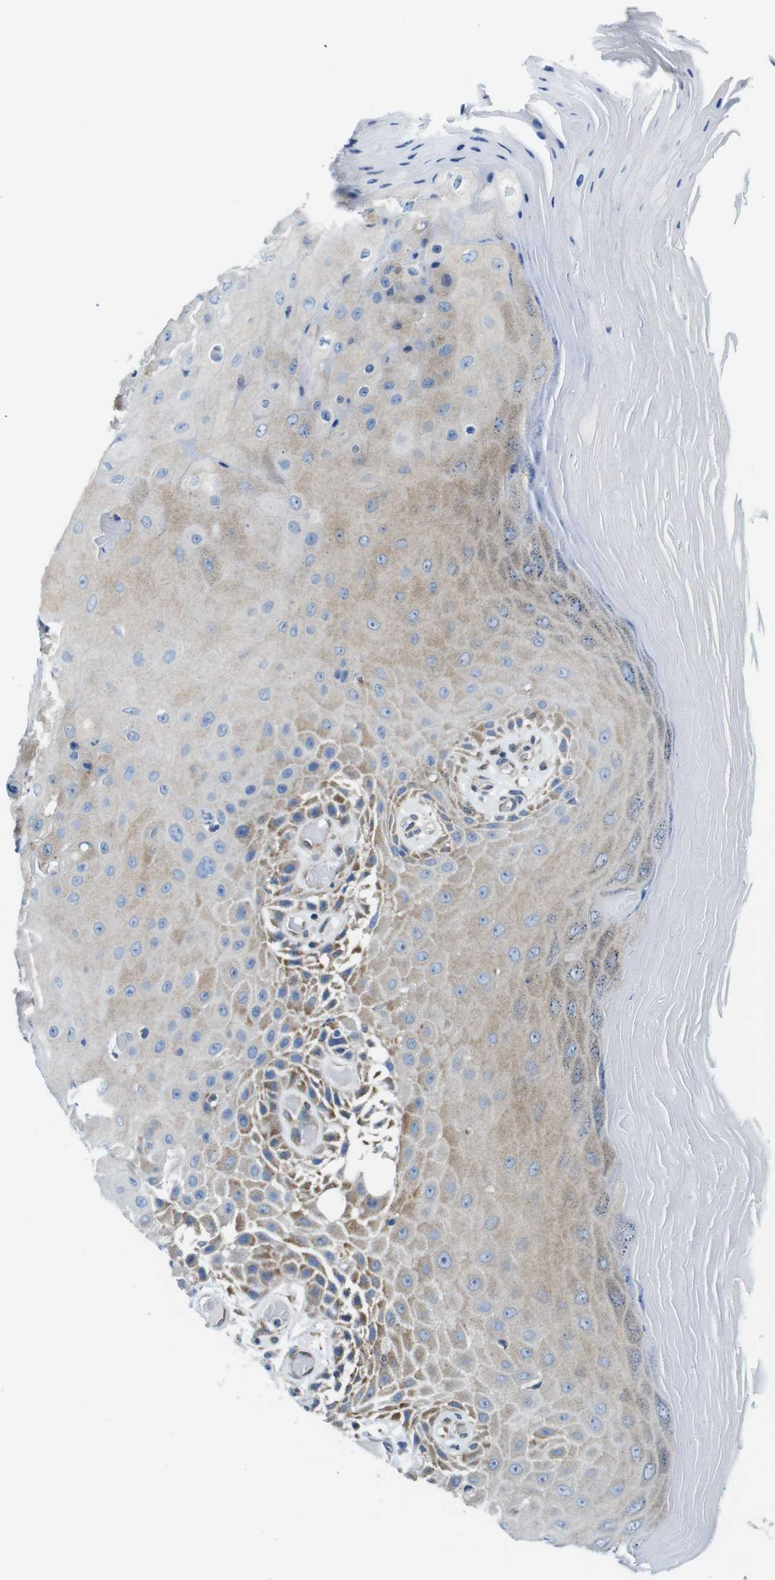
{"staining": {"intensity": "moderate", "quantity": "25%-75%", "location": "cytoplasmic/membranous"}, "tissue": "skin", "cell_type": "Epidermal cells", "image_type": "normal", "snomed": [{"axis": "morphology", "description": "Normal tissue, NOS"}, {"axis": "topography", "description": "Vulva"}], "caption": "Moderate cytoplasmic/membranous expression is present in about 25%-75% of epidermal cells in benign skin. (IHC, brightfield microscopy, high magnification).", "gene": "EIF2B5", "patient": {"sex": "female", "age": 73}}